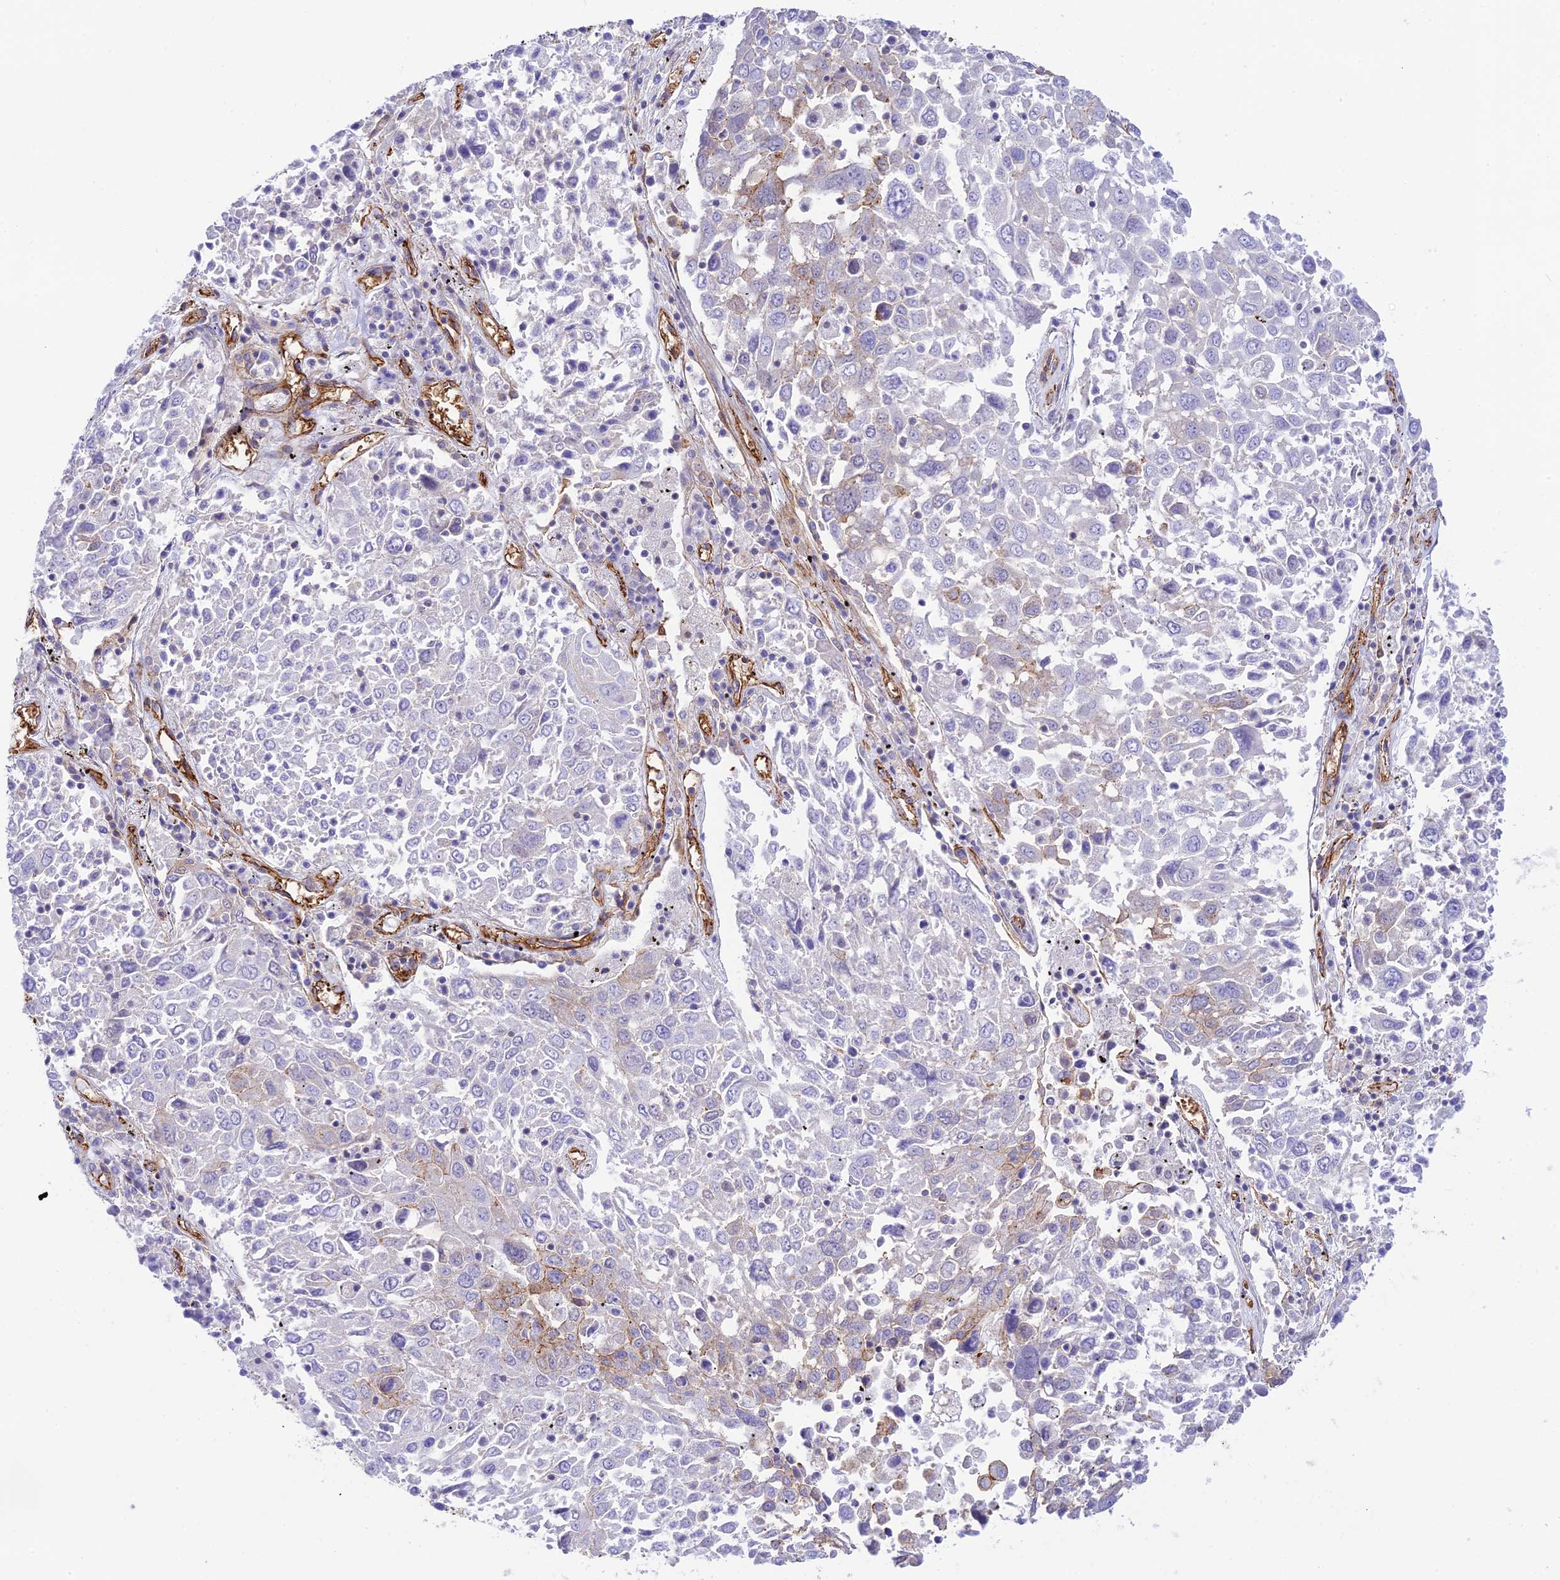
{"staining": {"intensity": "moderate", "quantity": "<25%", "location": "cytoplasmic/membranous"}, "tissue": "lung cancer", "cell_type": "Tumor cells", "image_type": "cancer", "snomed": [{"axis": "morphology", "description": "Squamous cell carcinoma, NOS"}, {"axis": "topography", "description": "Lung"}], "caption": "Human squamous cell carcinoma (lung) stained with a brown dye displays moderate cytoplasmic/membranous positive positivity in about <25% of tumor cells.", "gene": "YPEL5", "patient": {"sex": "male", "age": 65}}